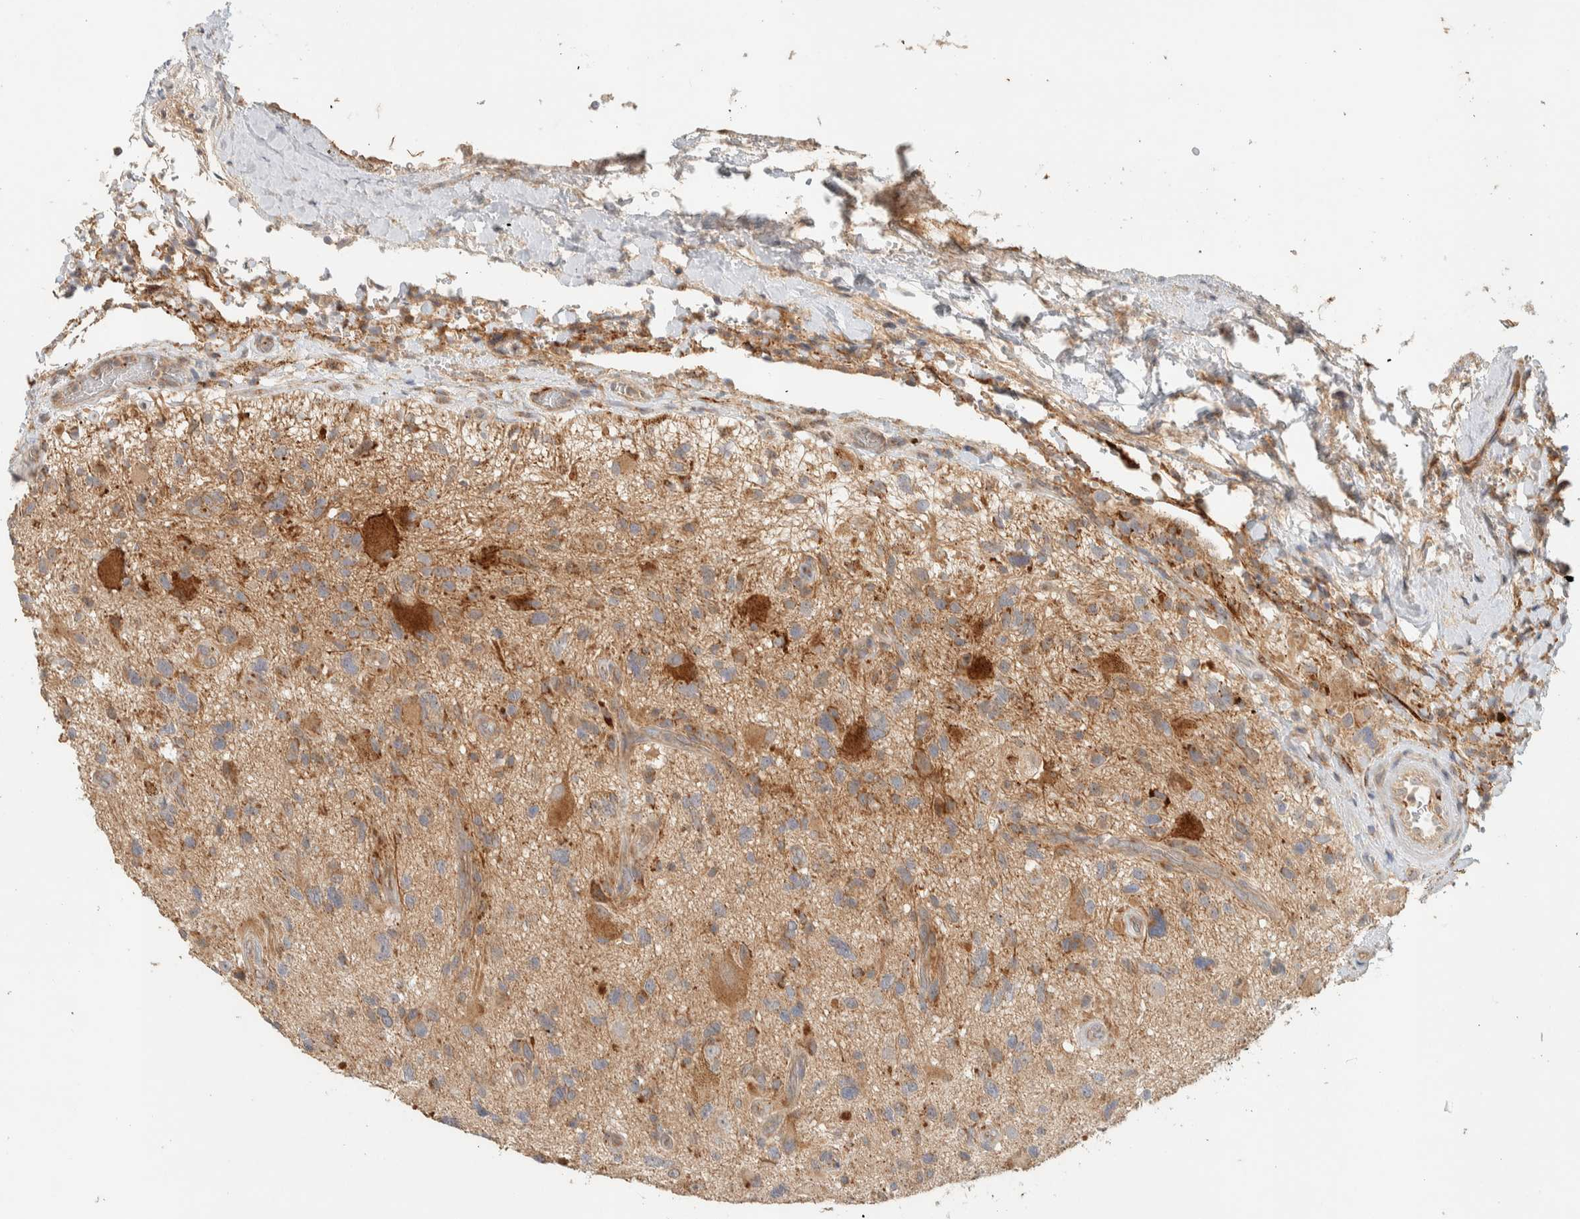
{"staining": {"intensity": "moderate", "quantity": ">75%", "location": "cytoplasmic/membranous"}, "tissue": "glioma", "cell_type": "Tumor cells", "image_type": "cancer", "snomed": [{"axis": "morphology", "description": "Glioma, malignant, High grade"}, {"axis": "topography", "description": "Brain"}], "caption": "Human glioma stained with a brown dye shows moderate cytoplasmic/membranous positive positivity in approximately >75% of tumor cells.", "gene": "PDE7B", "patient": {"sex": "male", "age": 33}}